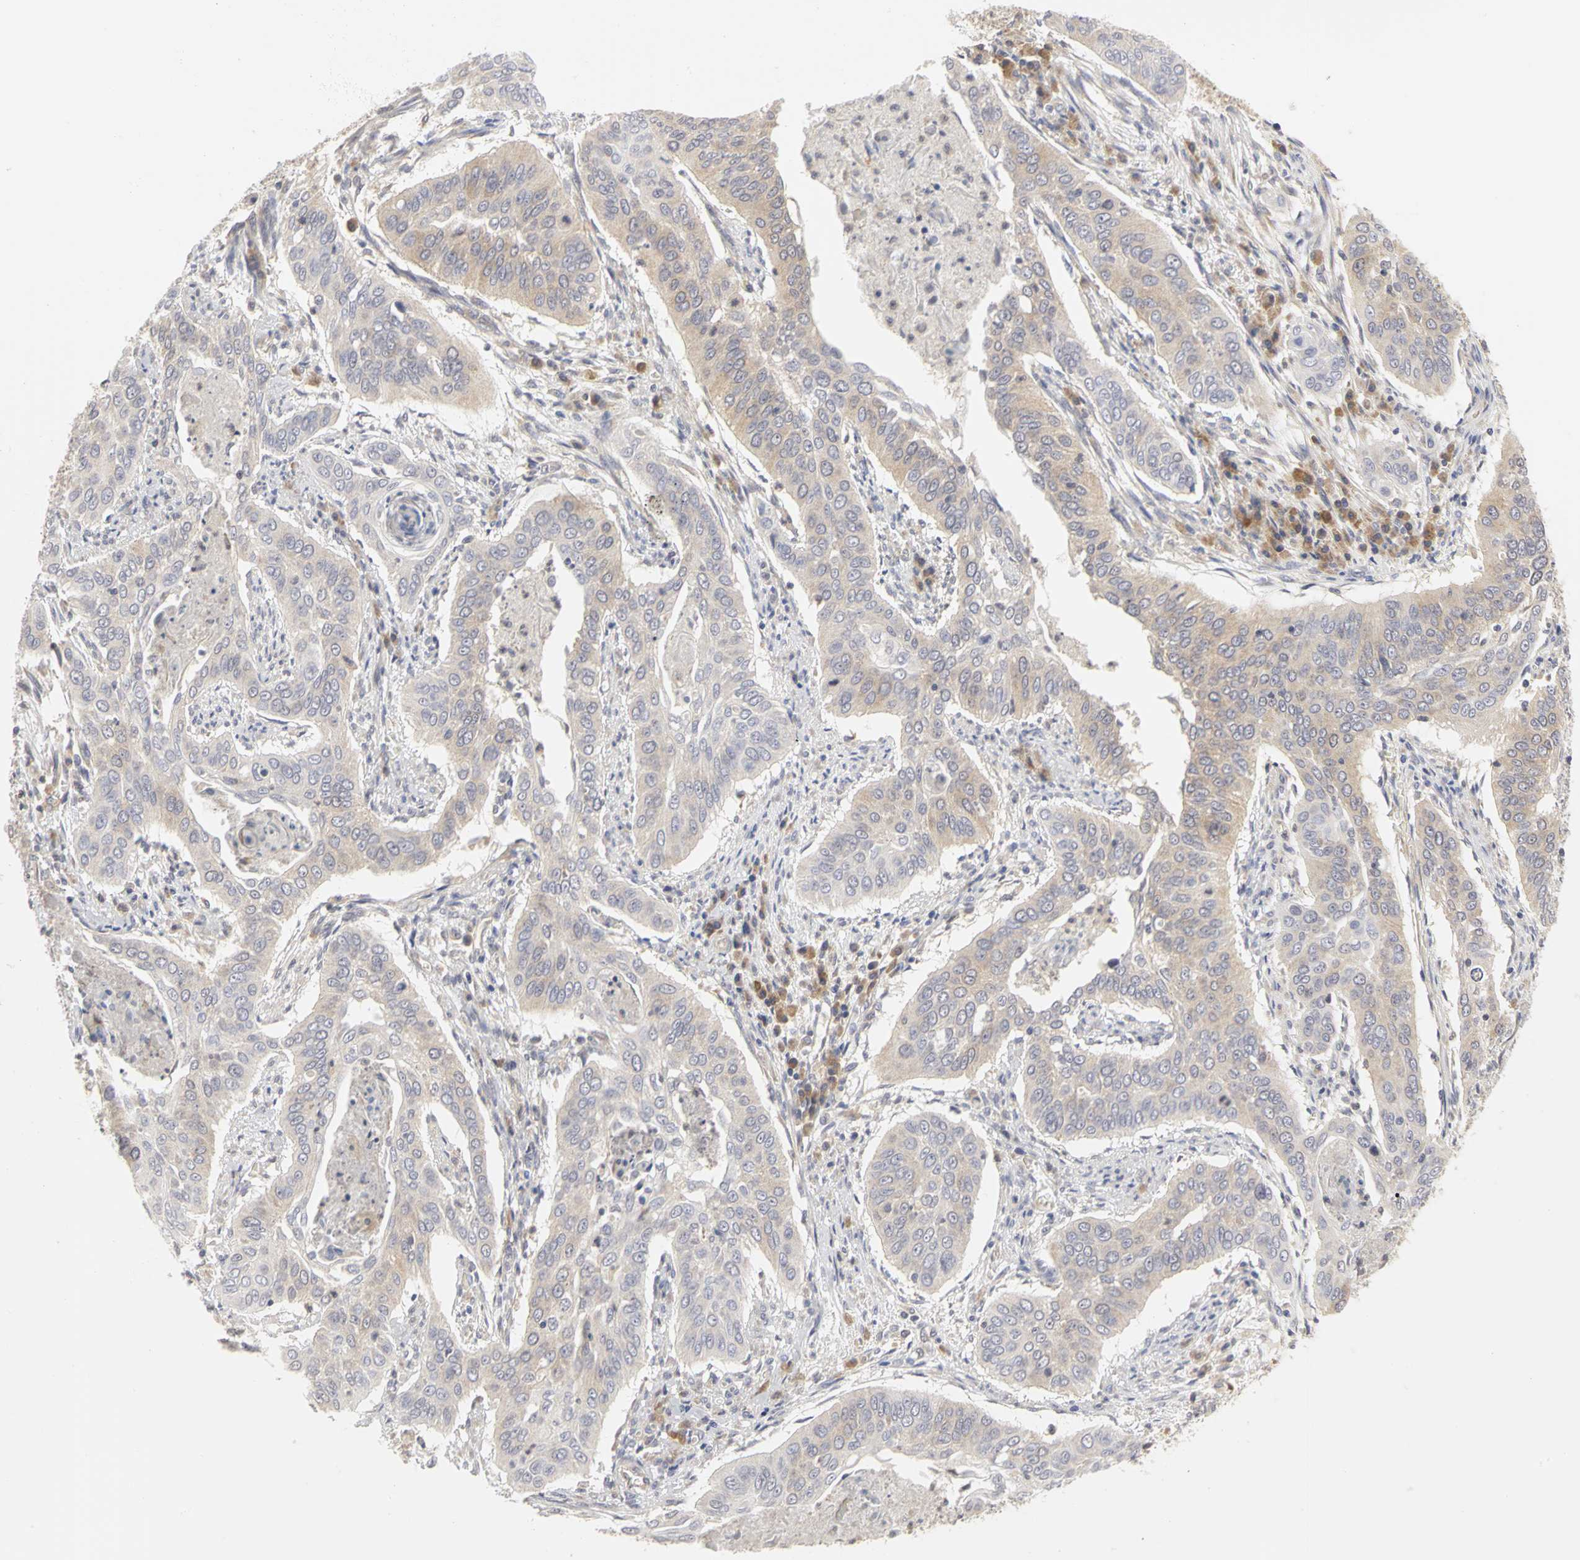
{"staining": {"intensity": "weak", "quantity": ">75%", "location": "cytoplasmic/membranous"}, "tissue": "cervical cancer", "cell_type": "Tumor cells", "image_type": "cancer", "snomed": [{"axis": "morphology", "description": "Squamous cell carcinoma, NOS"}, {"axis": "topography", "description": "Cervix"}], "caption": "High-power microscopy captured an immunohistochemistry (IHC) micrograph of squamous cell carcinoma (cervical), revealing weak cytoplasmic/membranous expression in about >75% of tumor cells. The staining is performed using DAB brown chromogen to label protein expression. The nuclei are counter-stained blue using hematoxylin.", "gene": "IRAK1", "patient": {"sex": "female", "age": 39}}